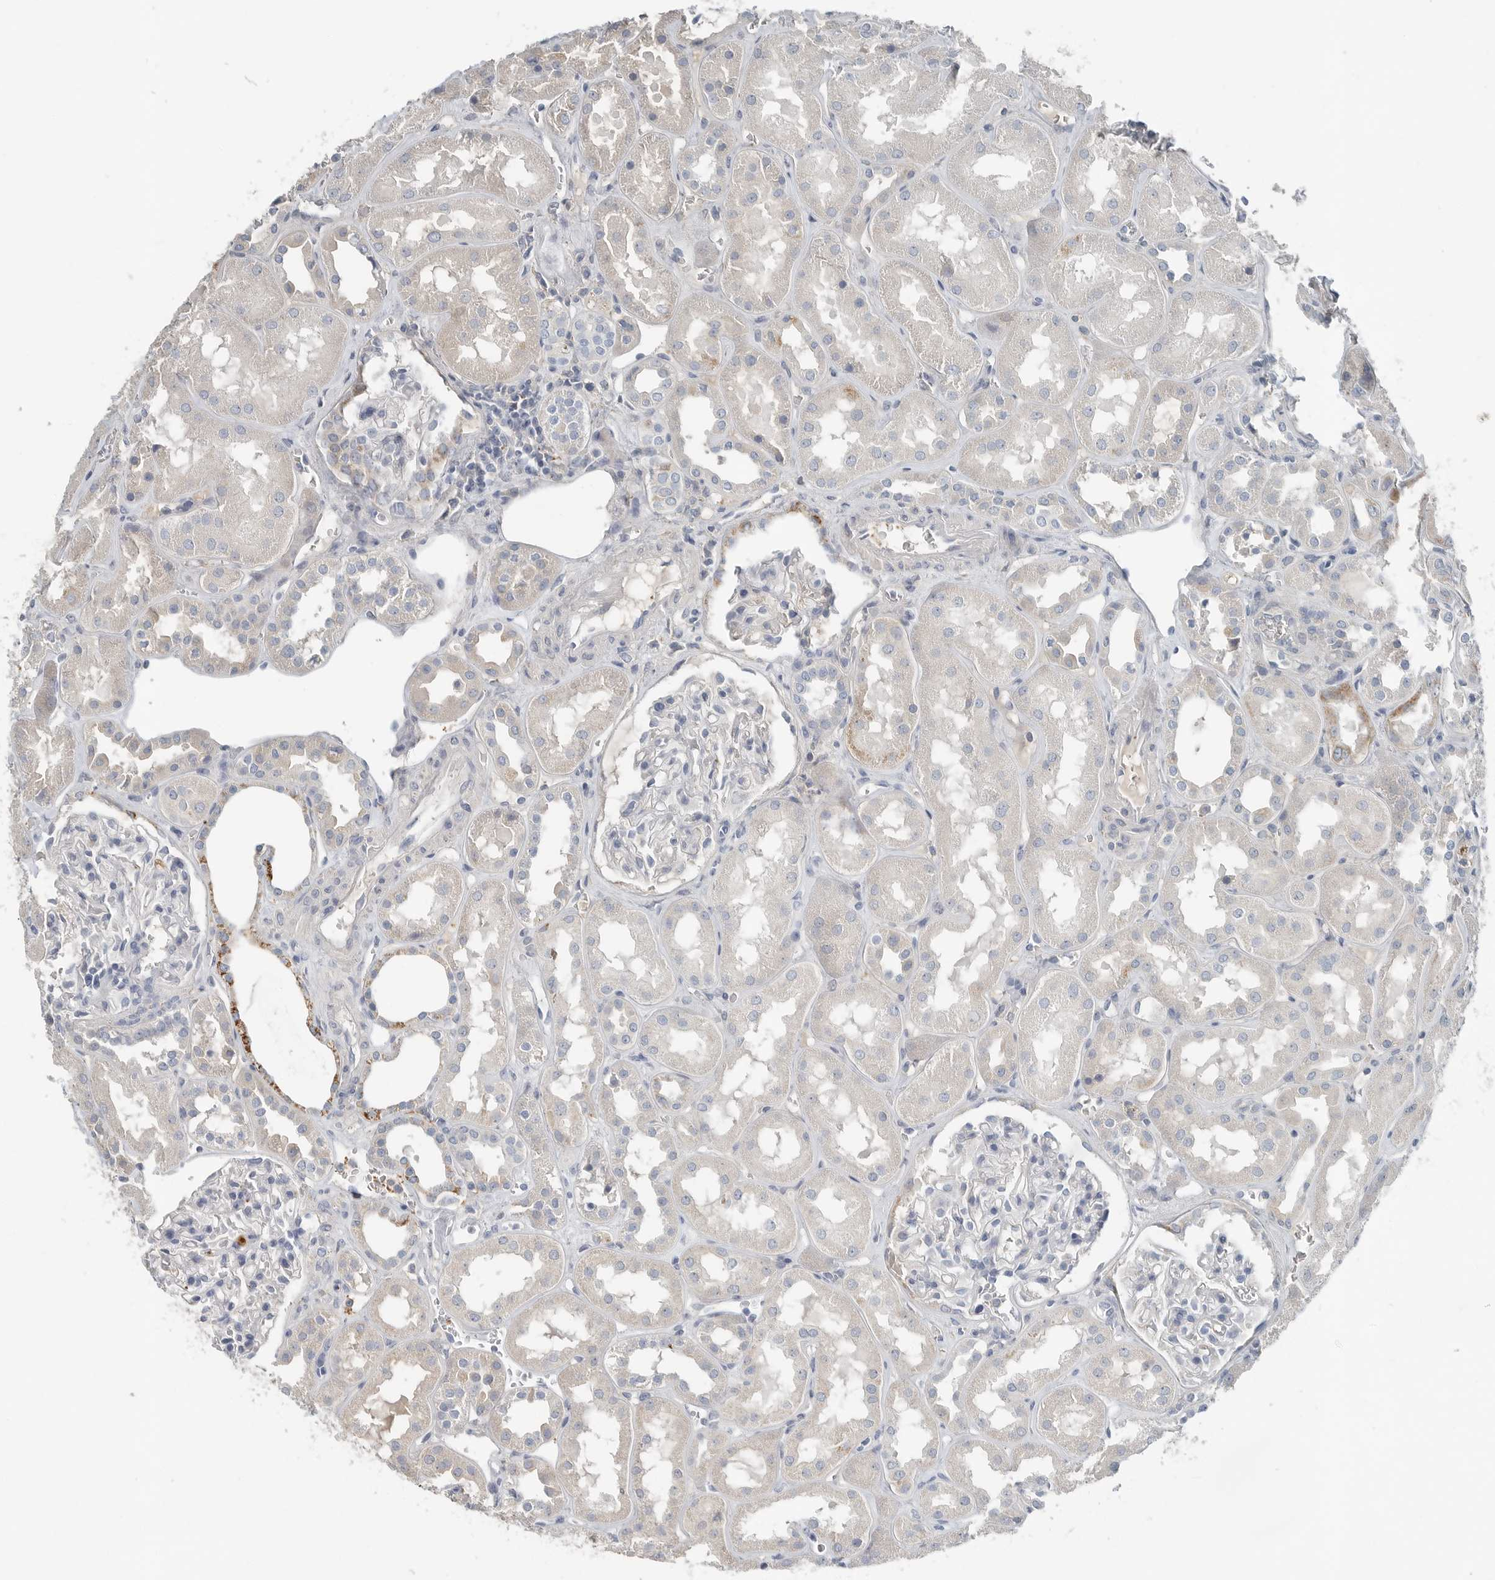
{"staining": {"intensity": "negative", "quantity": "none", "location": "none"}, "tissue": "kidney", "cell_type": "Cells in glomeruli", "image_type": "normal", "snomed": [{"axis": "morphology", "description": "Normal tissue, NOS"}, {"axis": "topography", "description": "Kidney"}], "caption": "Immunohistochemical staining of benign kidney displays no significant staining in cells in glomeruli.", "gene": "SERPINB7", "patient": {"sex": "male", "age": 70}}